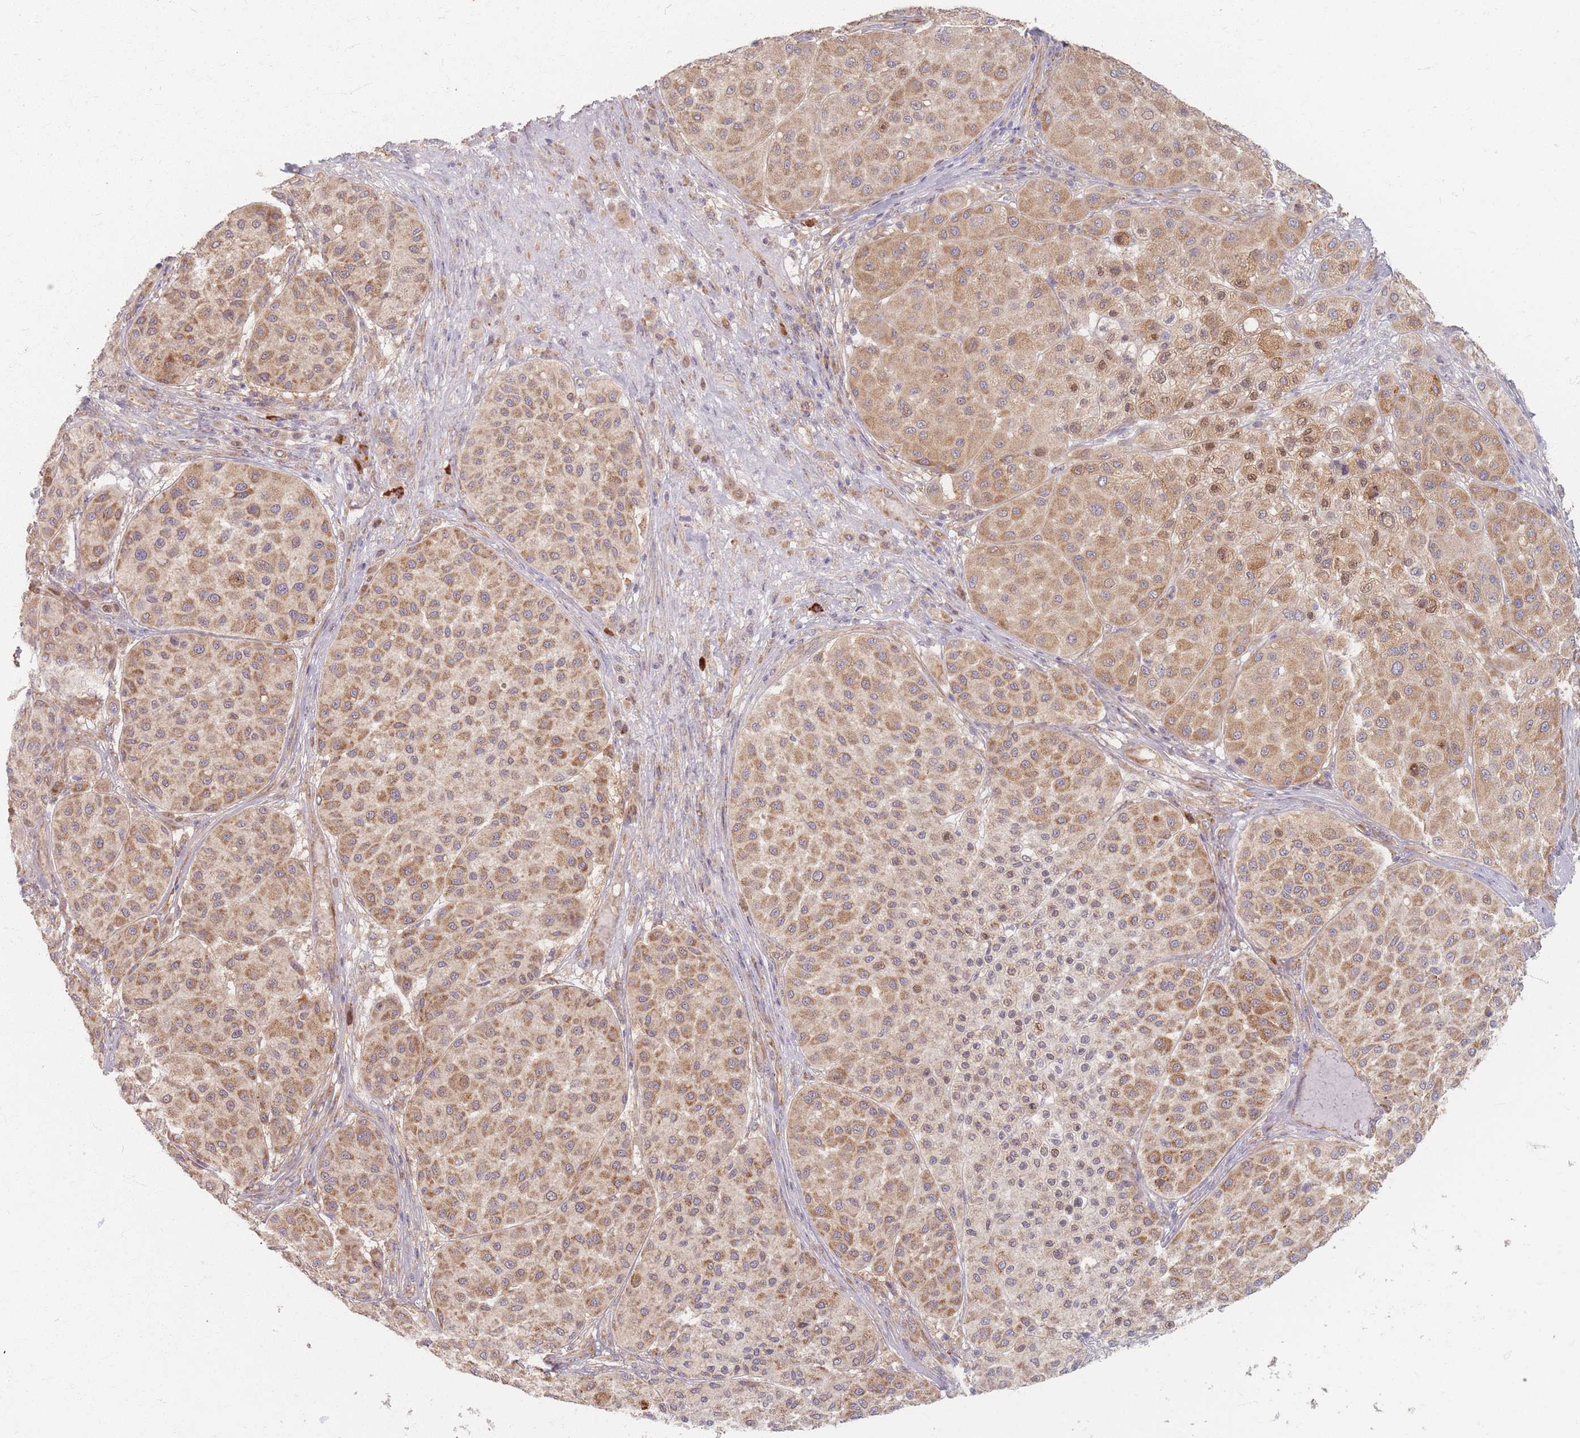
{"staining": {"intensity": "moderate", "quantity": ">75%", "location": "cytoplasmic/membranous"}, "tissue": "melanoma", "cell_type": "Tumor cells", "image_type": "cancer", "snomed": [{"axis": "morphology", "description": "Malignant melanoma, Metastatic site"}, {"axis": "topography", "description": "Smooth muscle"}], "caption": "Tumor cells reveal medium levels of moderate cytoplasmic/membranous positivity in about >75% of cells in melanoma. Using DAB (3,3'-diaminobenzidine) (brown) and hematoxylin (blue) stains, captured at high magnification using brightfield microscopy.", "gene": "SMIM14", "patient": {"sex": "male", "age": 41}}